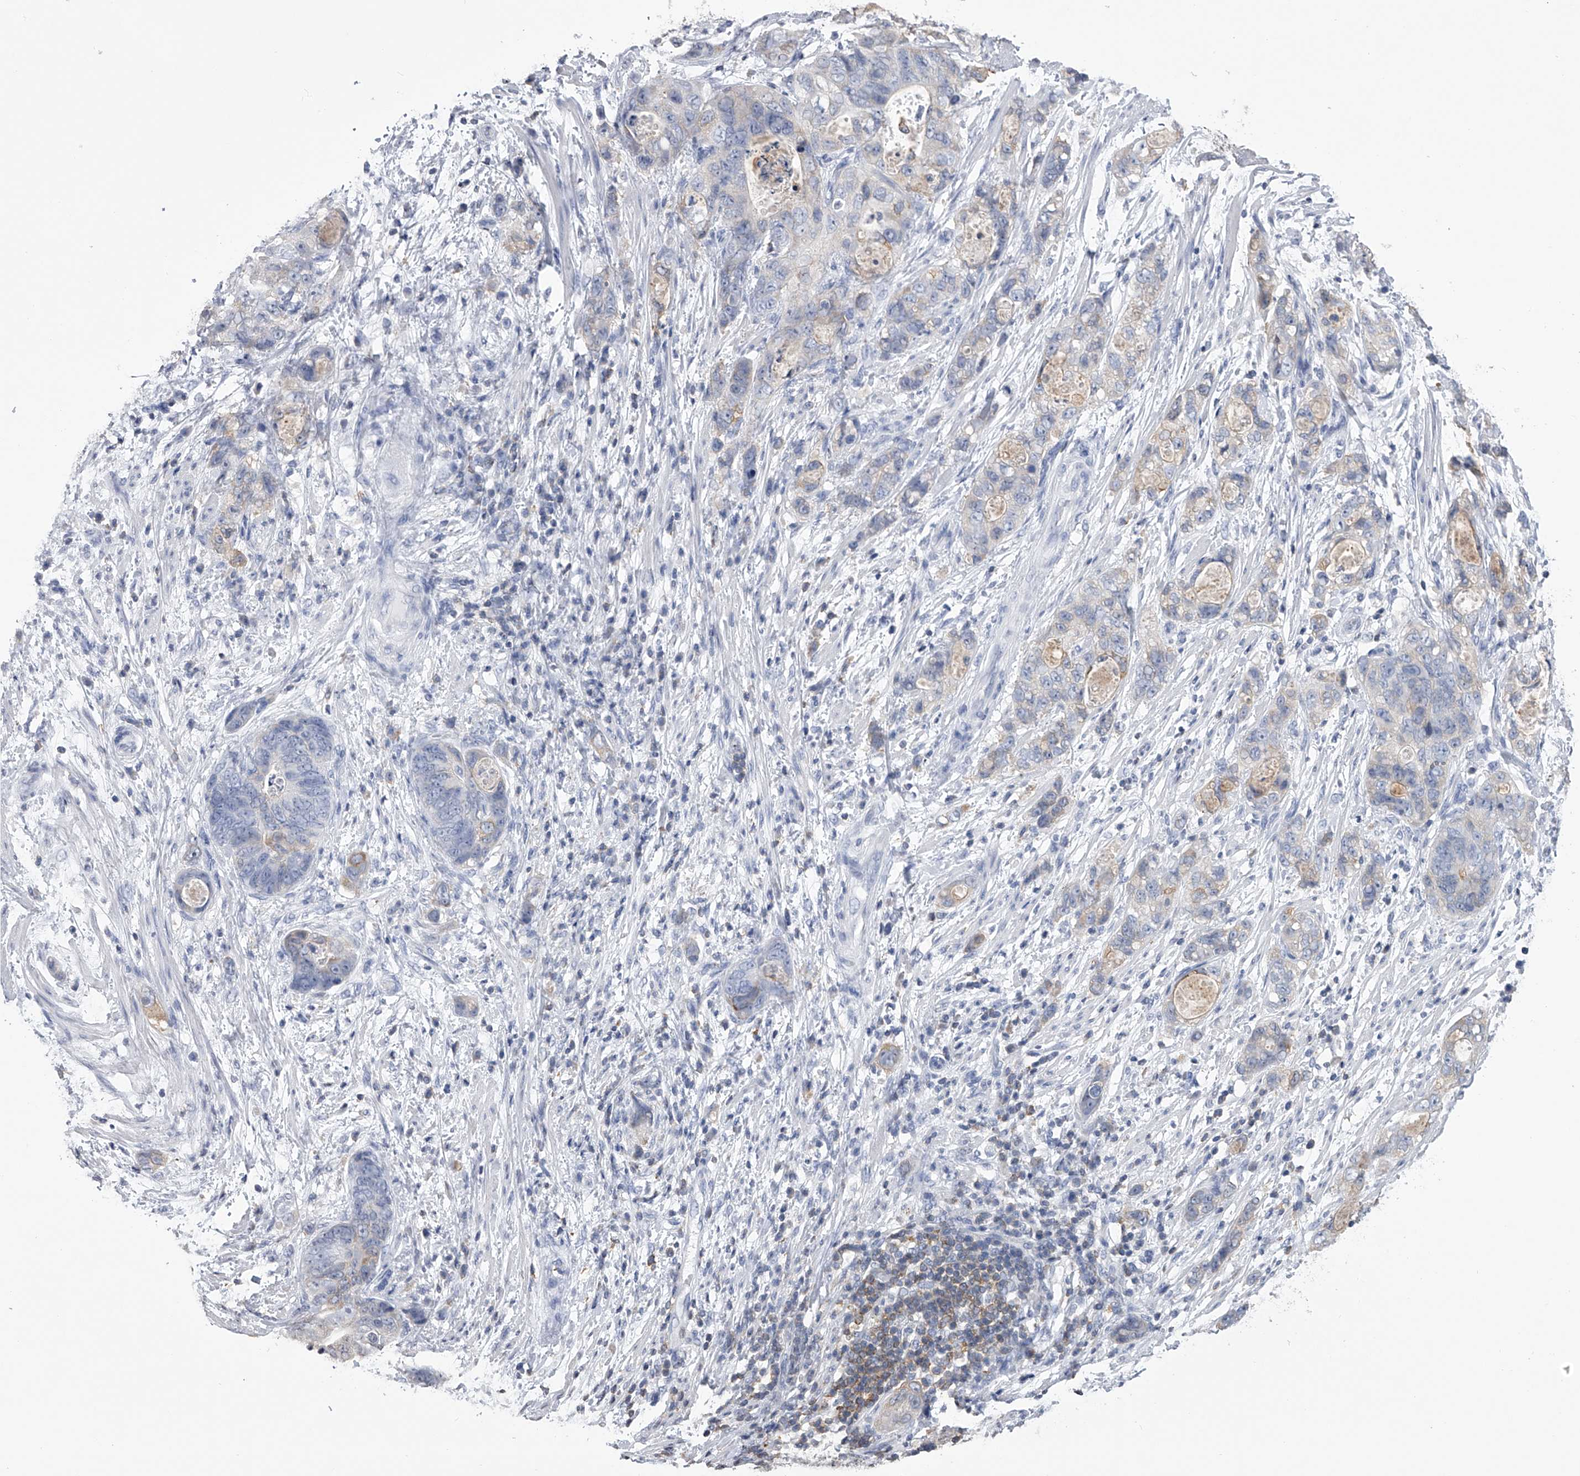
{"staining": {"intensity": "negative", "quantity": "none", "location": "none"}, "tissue": "stomach cancer", "cell_type": "Tumor cells", "image_type": "cancer", "snomed": [{"axis": "morphology", "description": "Normal tissue, NOS"}, {"axis": "morphology", "description": "Adenocarcinoma, NOS"}, {"axis": "topography", "description": "Stomach"}], "caption": "Stomach cancer (adenocarcinoma) was stained to show a protein in brown. There is no significant expression in tumor cells. (DAB (3,3'-diaminobenzidine) IHC with hematoxylin counter stain).", "gene": "TASP1", "patient": {"sex": "female", "age": 89}}